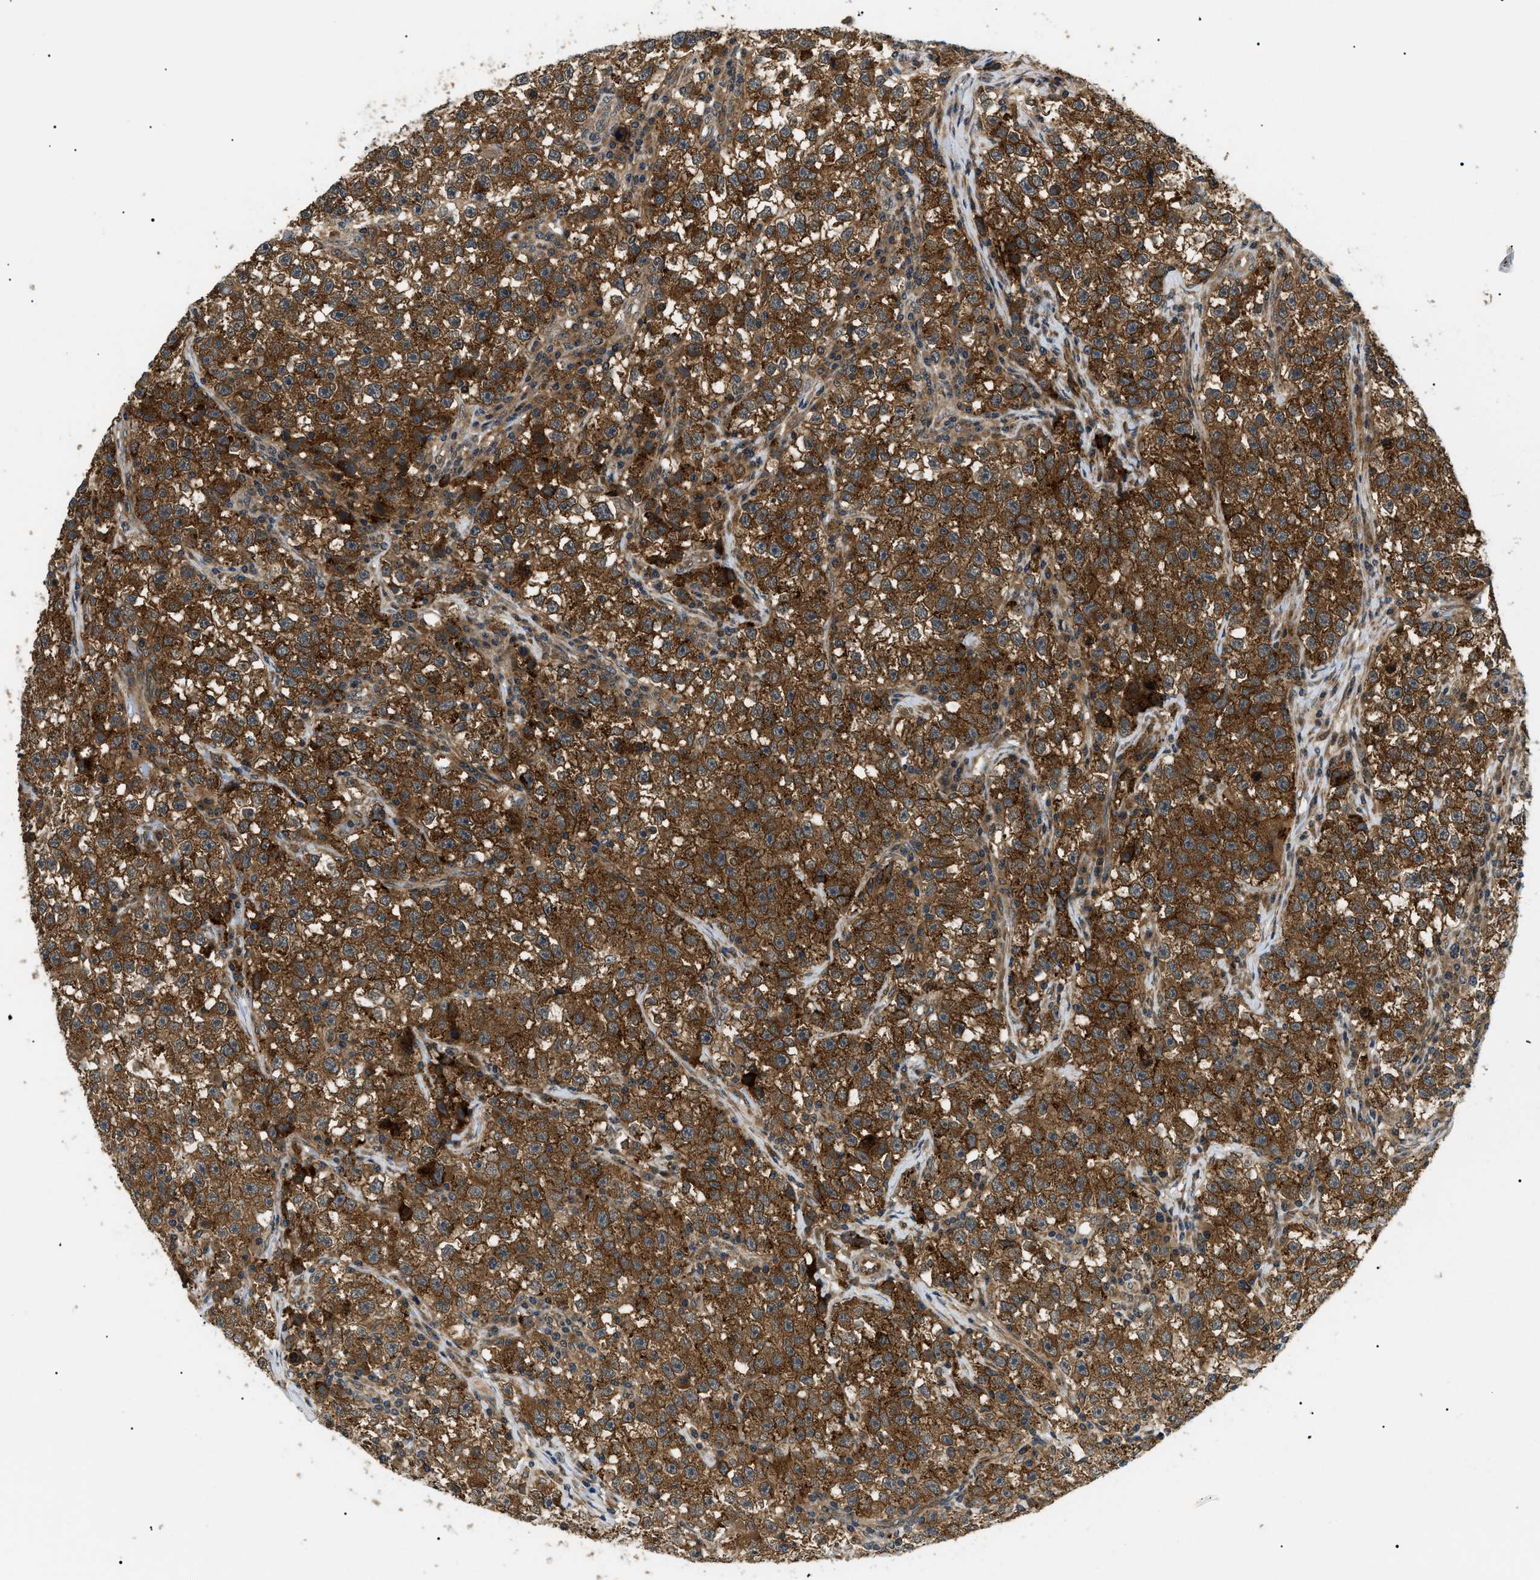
{"staining": {"intensity": "strong", "quantity": ">75%", "location": "cytoplasmic/membranous"}, "tissue": "testis cancer", "cell_type": "Tumor cells", "image_type": "cancer", "snomed": [{"axis": "morphology", "description": "Seminoma, NOS"}, {"axis": "topography", "description": "Testis"}], "caption": "Testis seminoma tissue reveals strong cytoplasmic/membranous staining in about >75% of tumor cells (Brightfield microscopy of DAB IHC at high magnification).", "gene": "ATP6AP1", "patient": {"sex": "male", "age": 22}}